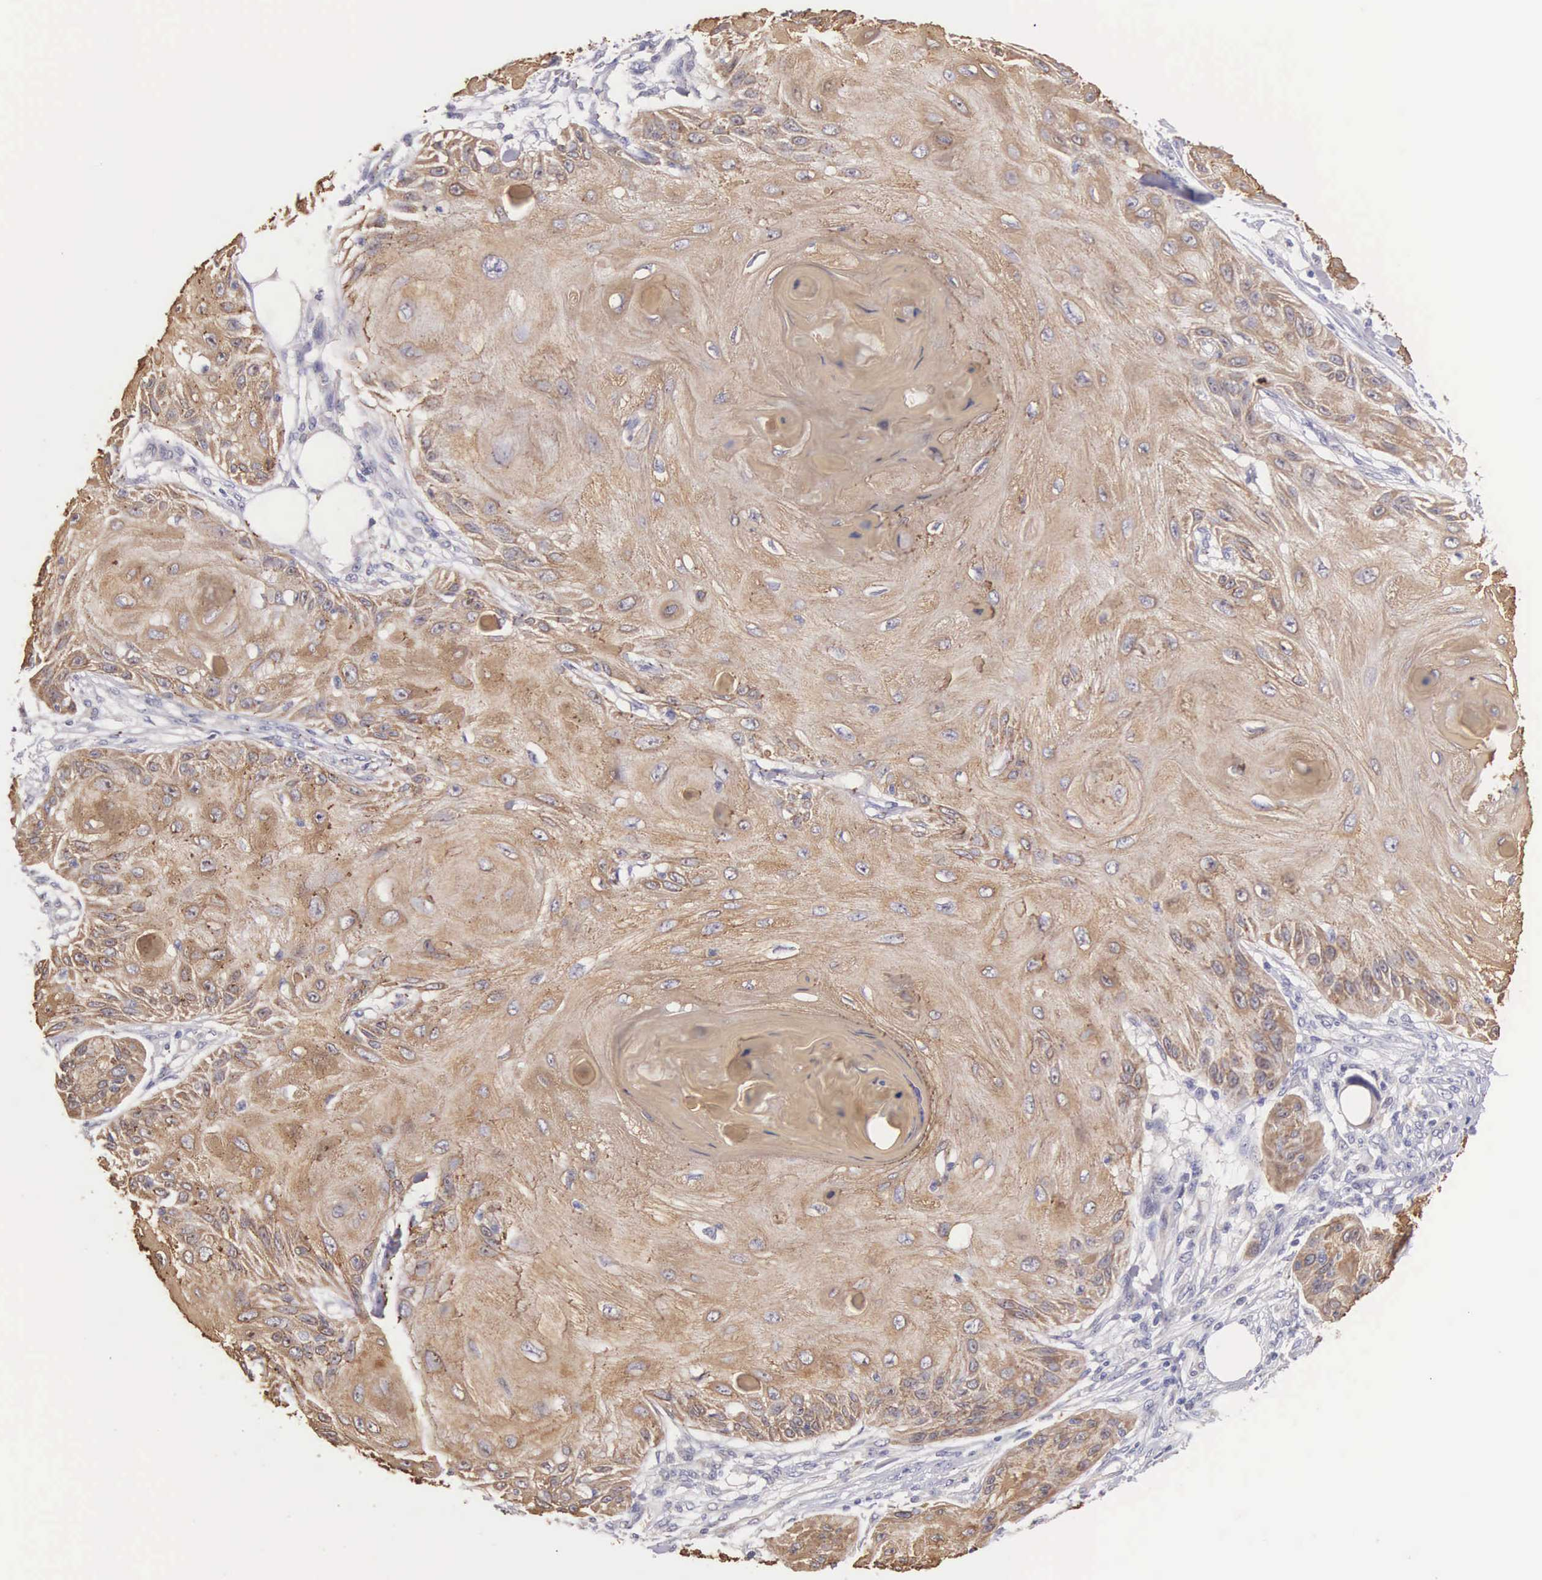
{"staining": {"intensity": "moderate", "quantity": ">75%", "location": "cytoplasmic/membranous"}, "tissue": "skin cancer", "cell_type": "Tumor cells", "image_type": "cancer", "snomed": [{"axis": "morphology", "description": "Squamous cell carcinoma, NOS"}, {"axis": "topography", "description": "Skin"}], "caption": "Skin squamous cell carcinoma was stained to show a protein in brown. There is medium levels of moderate cytoplasmic/membranous expression in about >75% of tumor cells. The staining was performed using DAB, with brown indicating positive protein expression. Nuclei are stained blue with hematoxylin.", "gene": "PIR", "patient": {"sex": "female", "age": 88}}